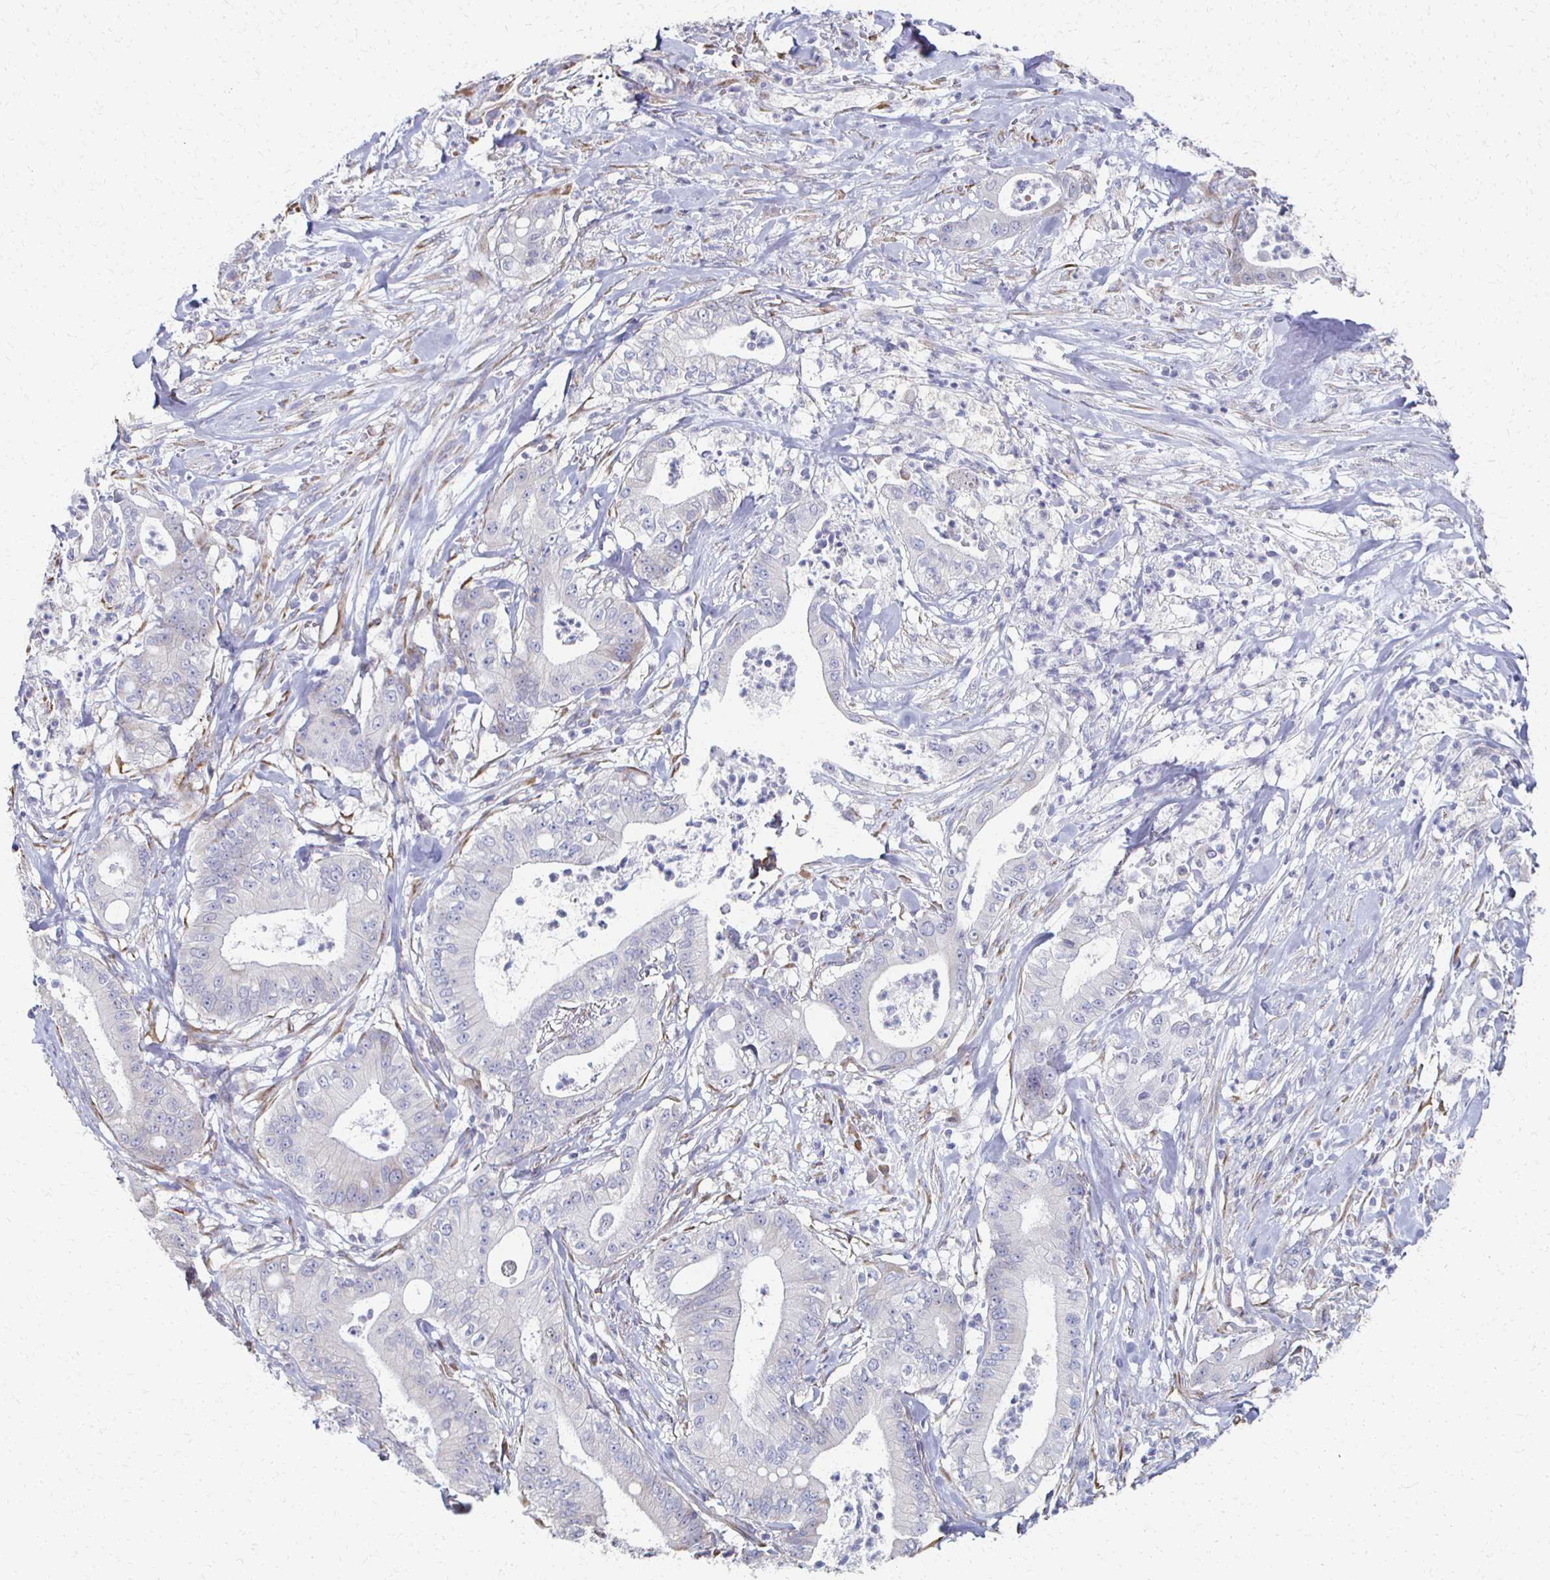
{"staining": {"intensity": "negative", "quantity": "none", "location": "none"}, "tissue": "pancreatic cancer", "cell_type": "Tumor cells", "image_type": "cancer", "snomed": [{"axis": "morphology", "description": "Adenocarcinoma, NOS"}, {"axis": "topography", "description": "Pancreas"}], "caption": "There is no significant expression in tumor cells of pancreatic adenocarcinoma.", "gene": "ATP1A3", "patient": {"sex": "male", "age": 71}}